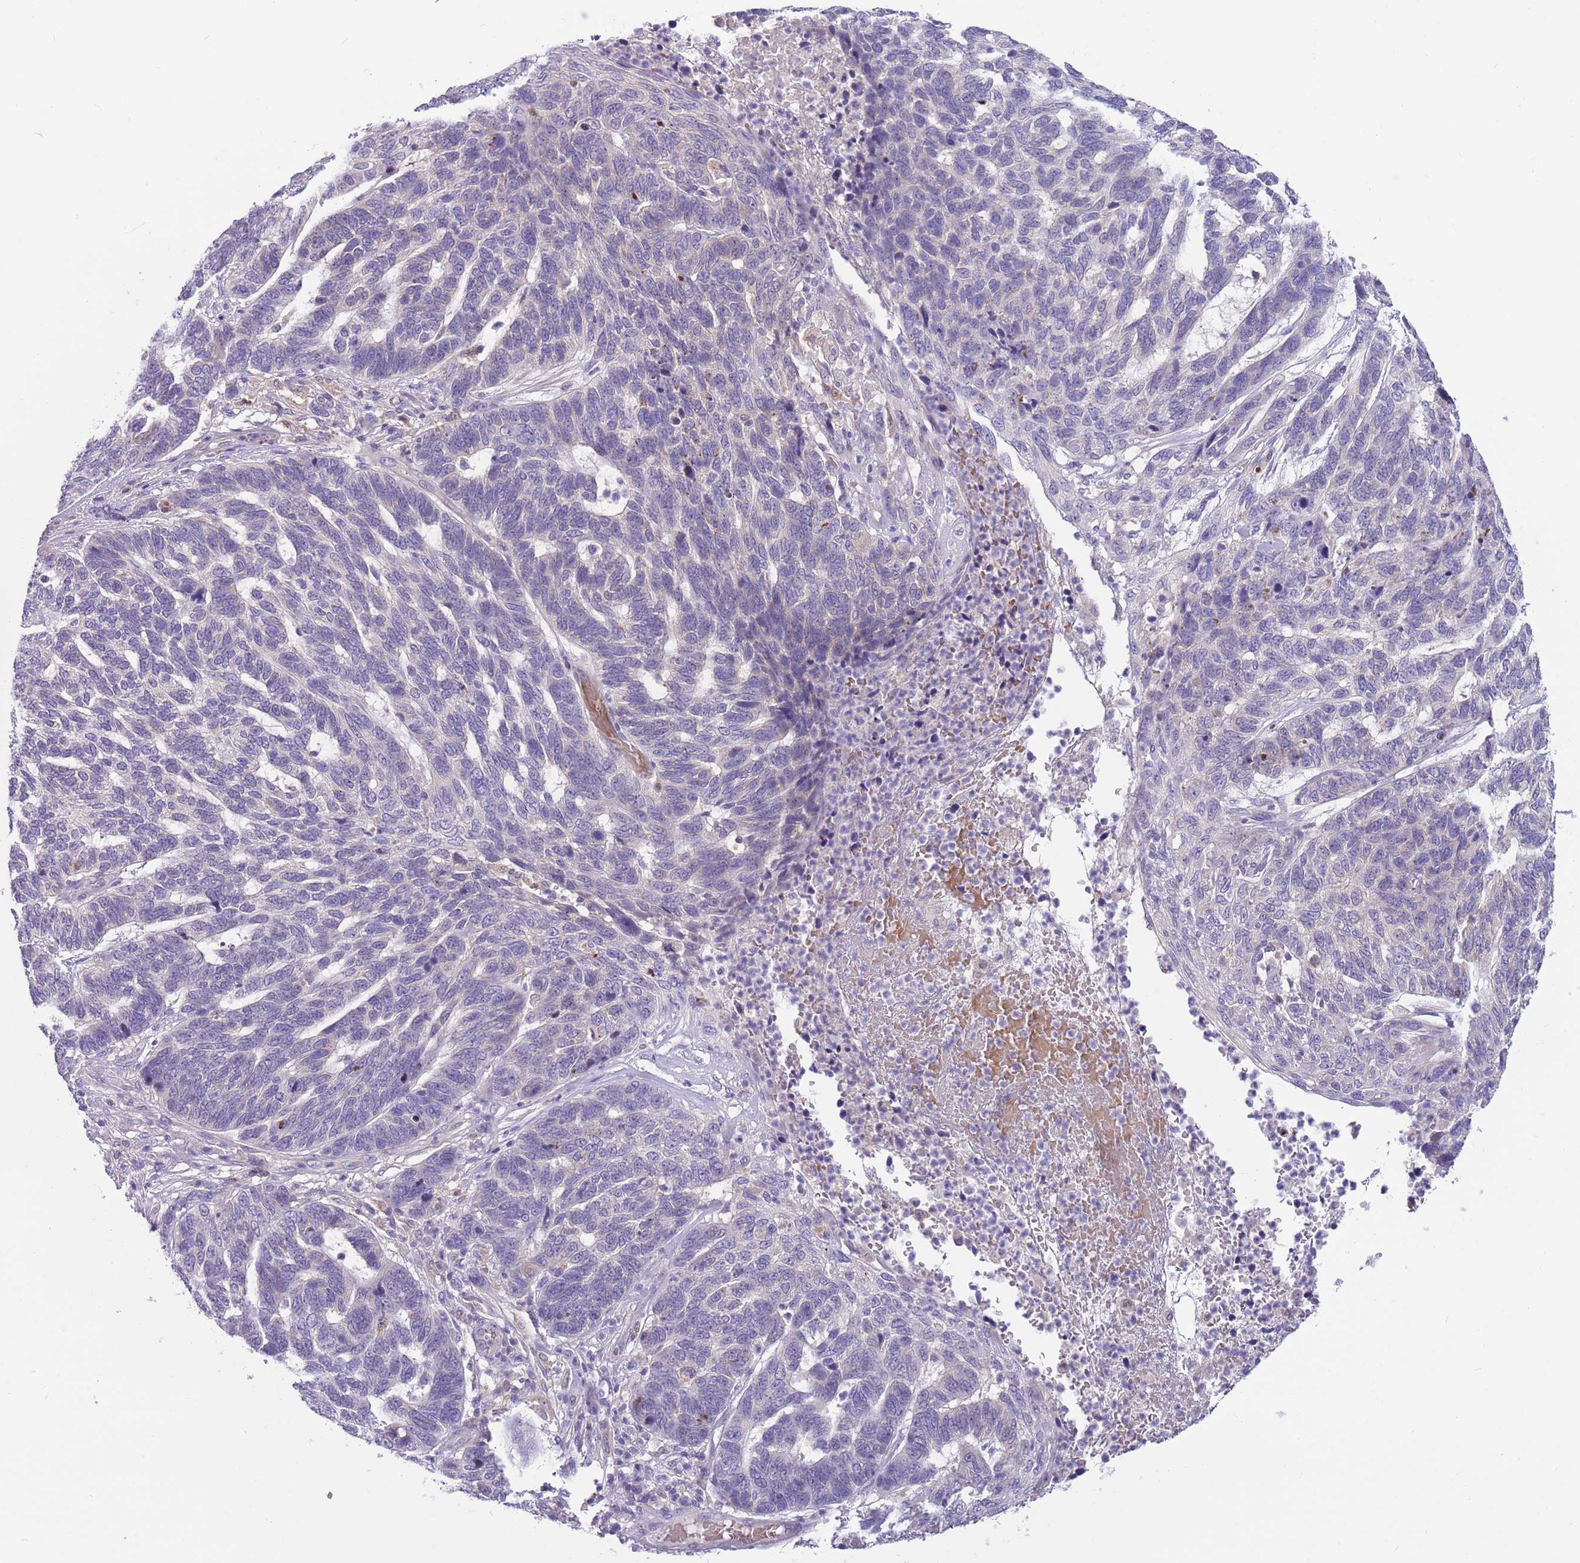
{"staining": {"intensity": "negative", "quantity": "none", "location": "none"}, "tissue": "skin cancer", "cell_type": "Tumor cells", "image_type": "cancer", "snomed": [{"axis": "morphology", "description": "Basal cell carcinoma"}, {"axis": "topography", "description": "Skin"}], "caption": "IHC micrograph of neoplastic tissue: skin cancer stained with DAB reveals no significant protein staining in tumor cells.", "gene": "DDHD1", "patient": {"sex": "female", "age": 65}}